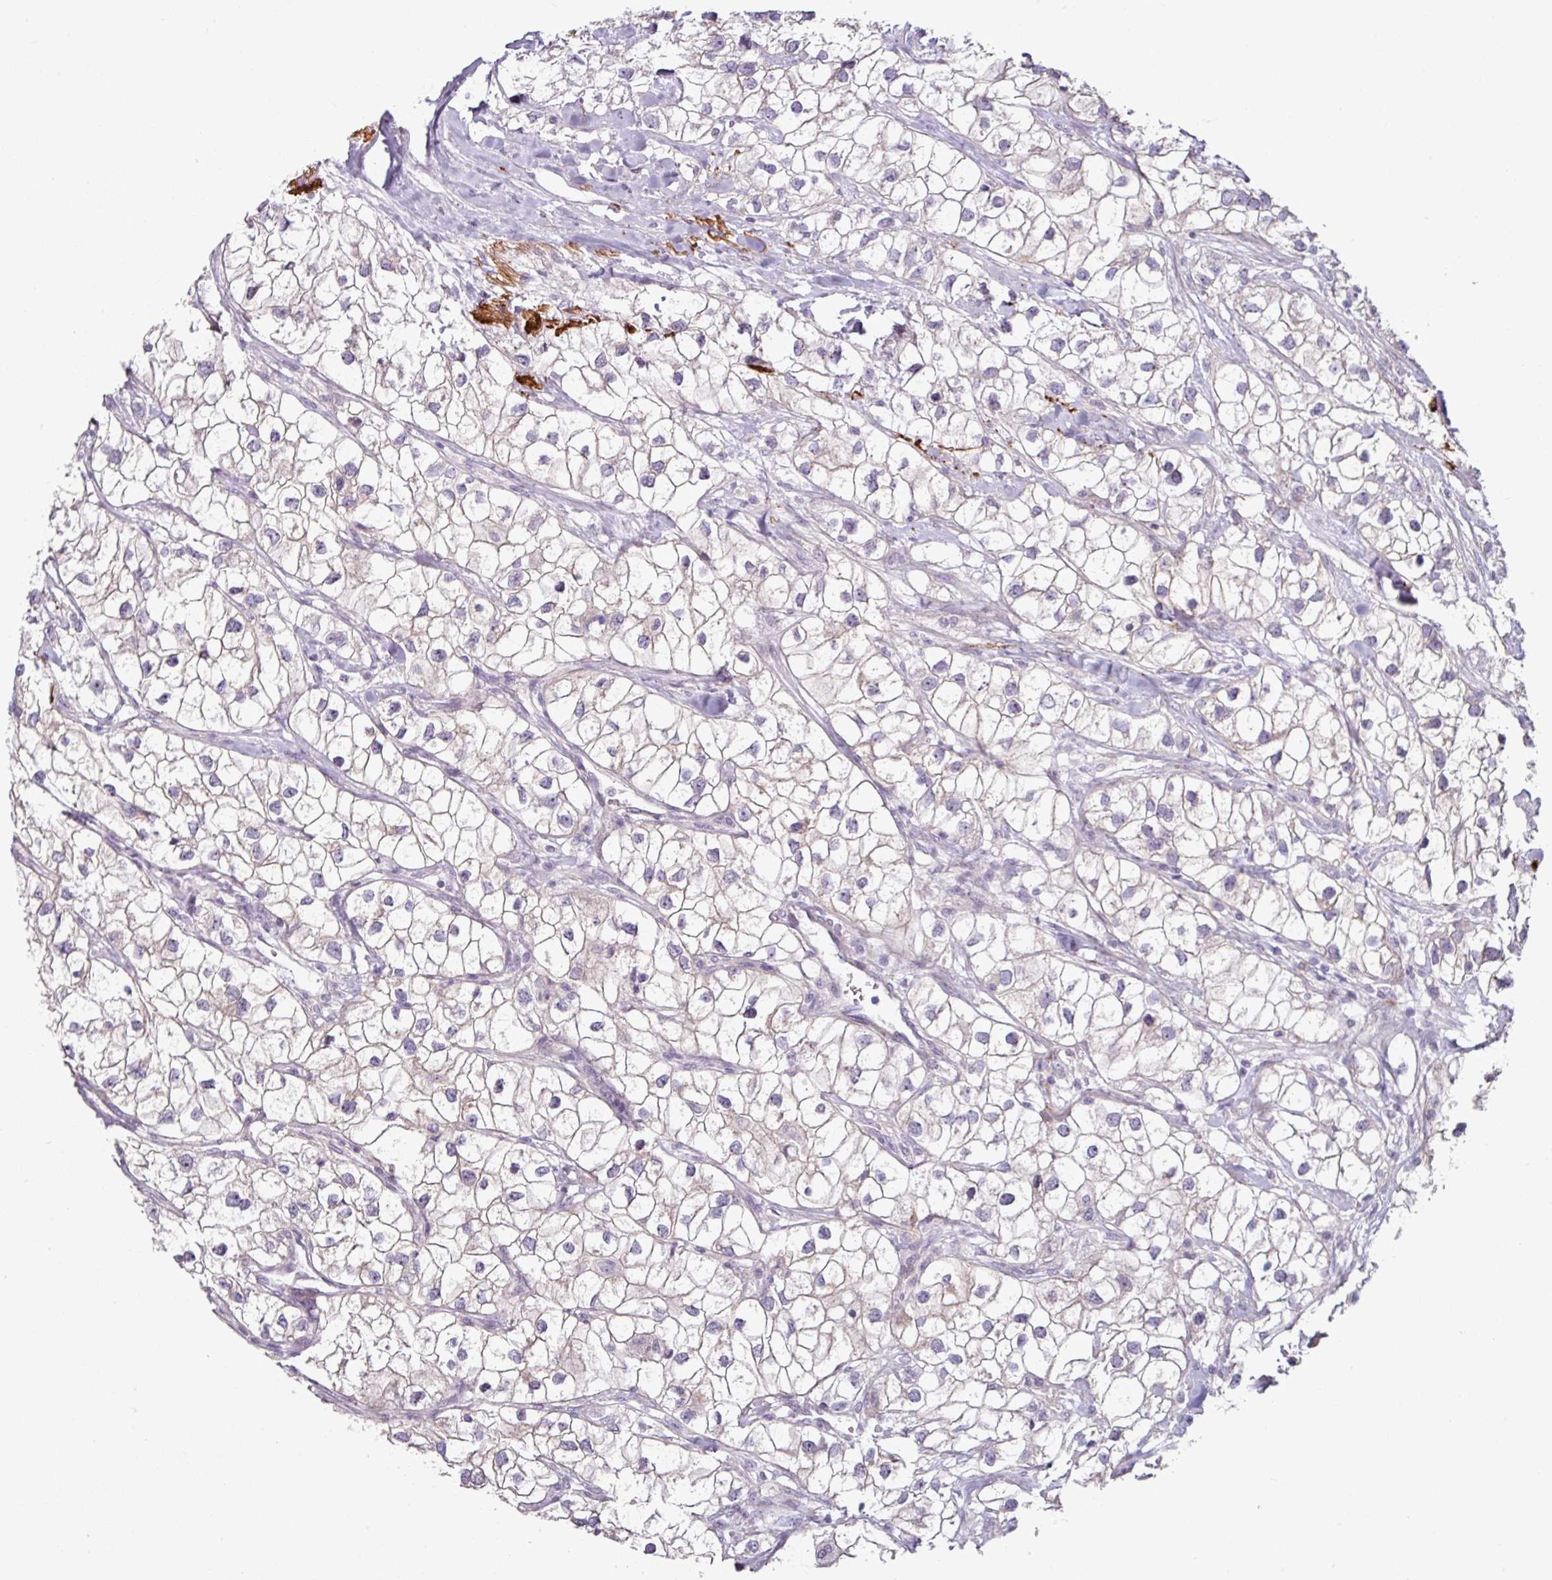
{"staining": {"intensity": "negative", "quantity": "none", "location": "none"}, "tissue": "renal cancer", "cell_type": "Tumor cells", "image_type": "cancer", "snomed": [{"axis": "morphology", "description": "Adenocarcinoma, NOS"}, {"axis": "topography", "description": "Kidney"}], "caption": "DAB immunohistochemical staining of human renal adenocarcinoma reveals no significant expression in tumor cells.", "gene": "MTMR14", "patient": {"sex": "male", "age": 59}}